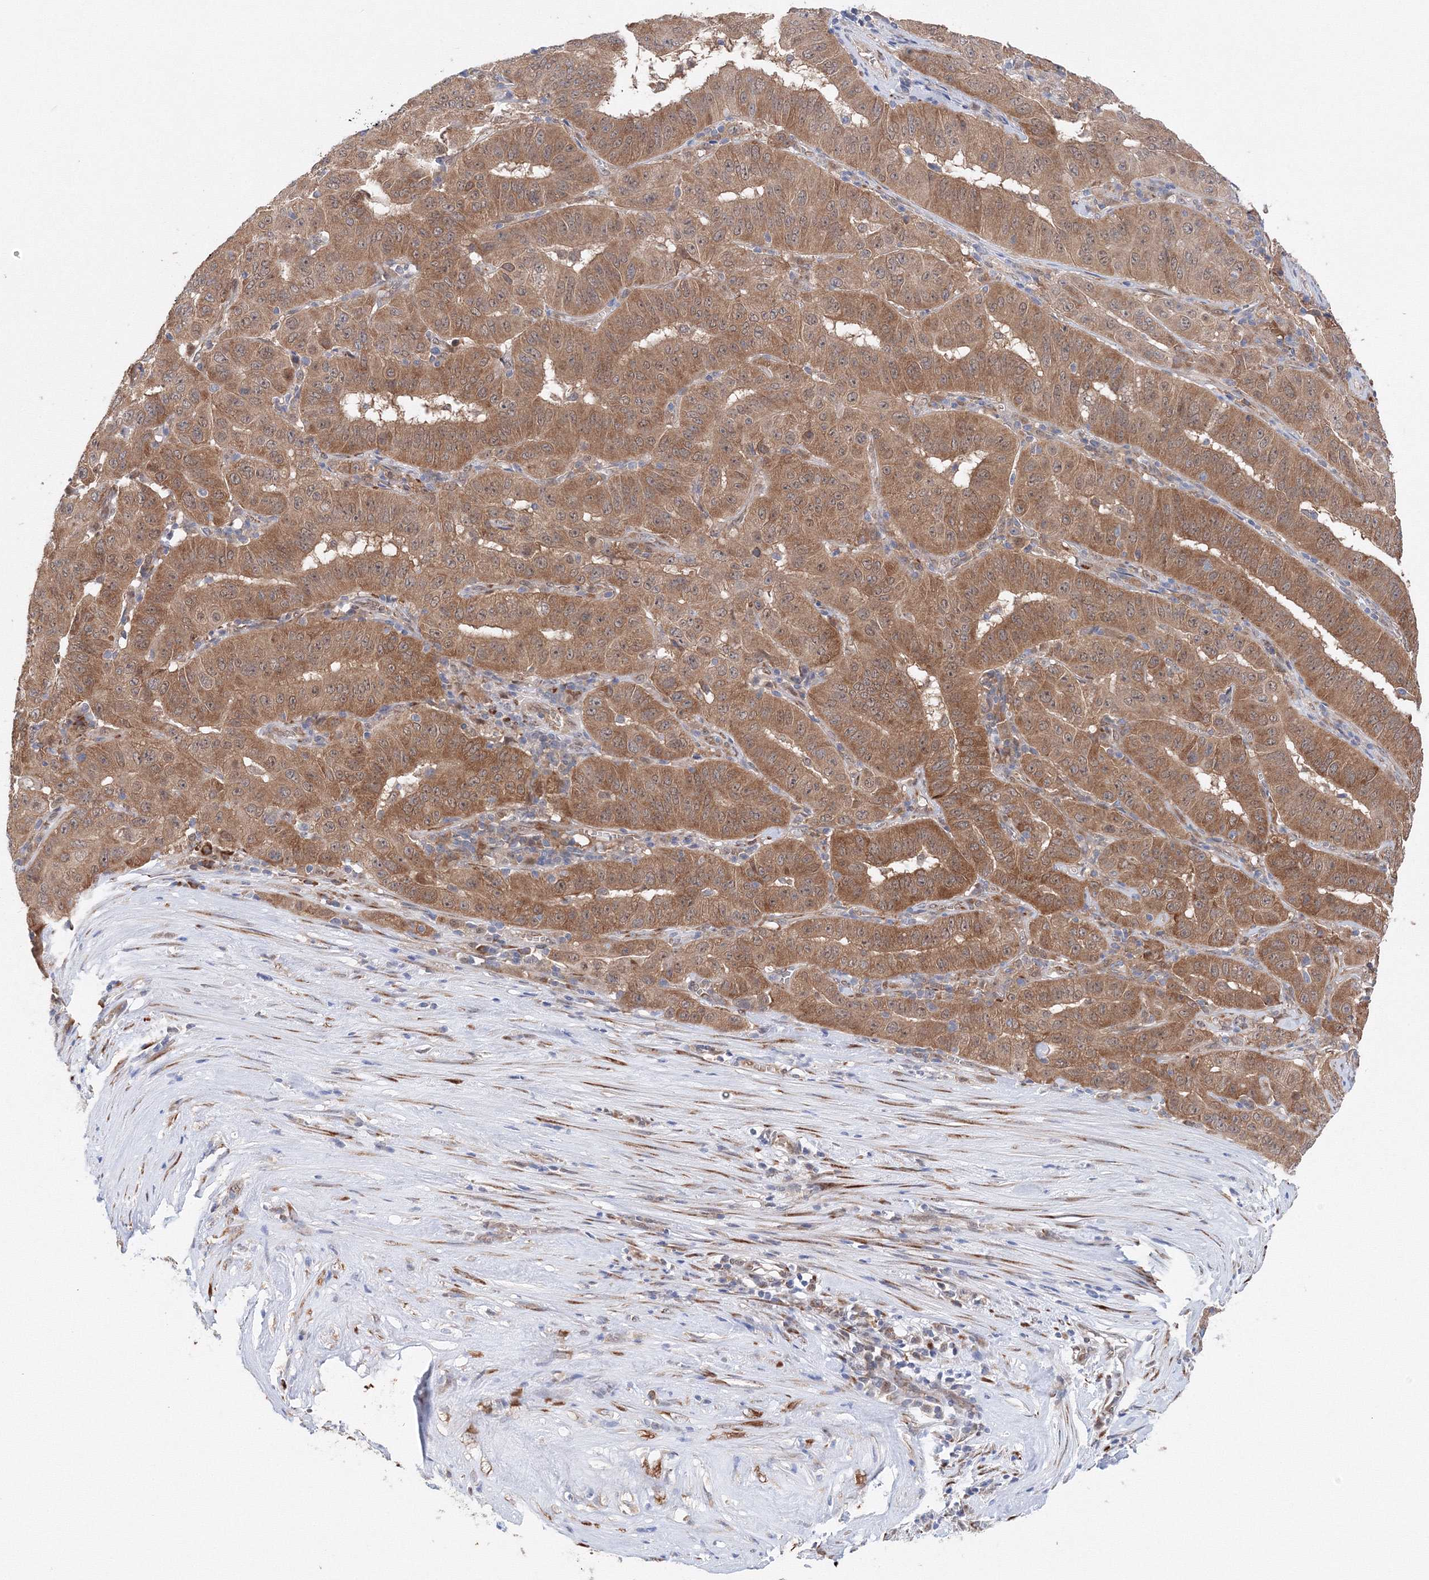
{"staining": {"intensity": "moderate", "quantity": ">75%", "location": "cytoplasmic/membranous"}, "tissue": "pancreatic cancer", "cell_type": "Tumor cells", "image_type": "cancer", "snomed": [{"axis": "morphology", "description": "Adenocarcinoma, NOS"}, {"axis": "topography", "description": "Pancreas"}], "caption": "Human pancreatic cancer stained with a protein marker exhibits moderate staining in tumor cells.", "gene": "DIS3L2", "patient": {"sex": "male", "age": 63}}